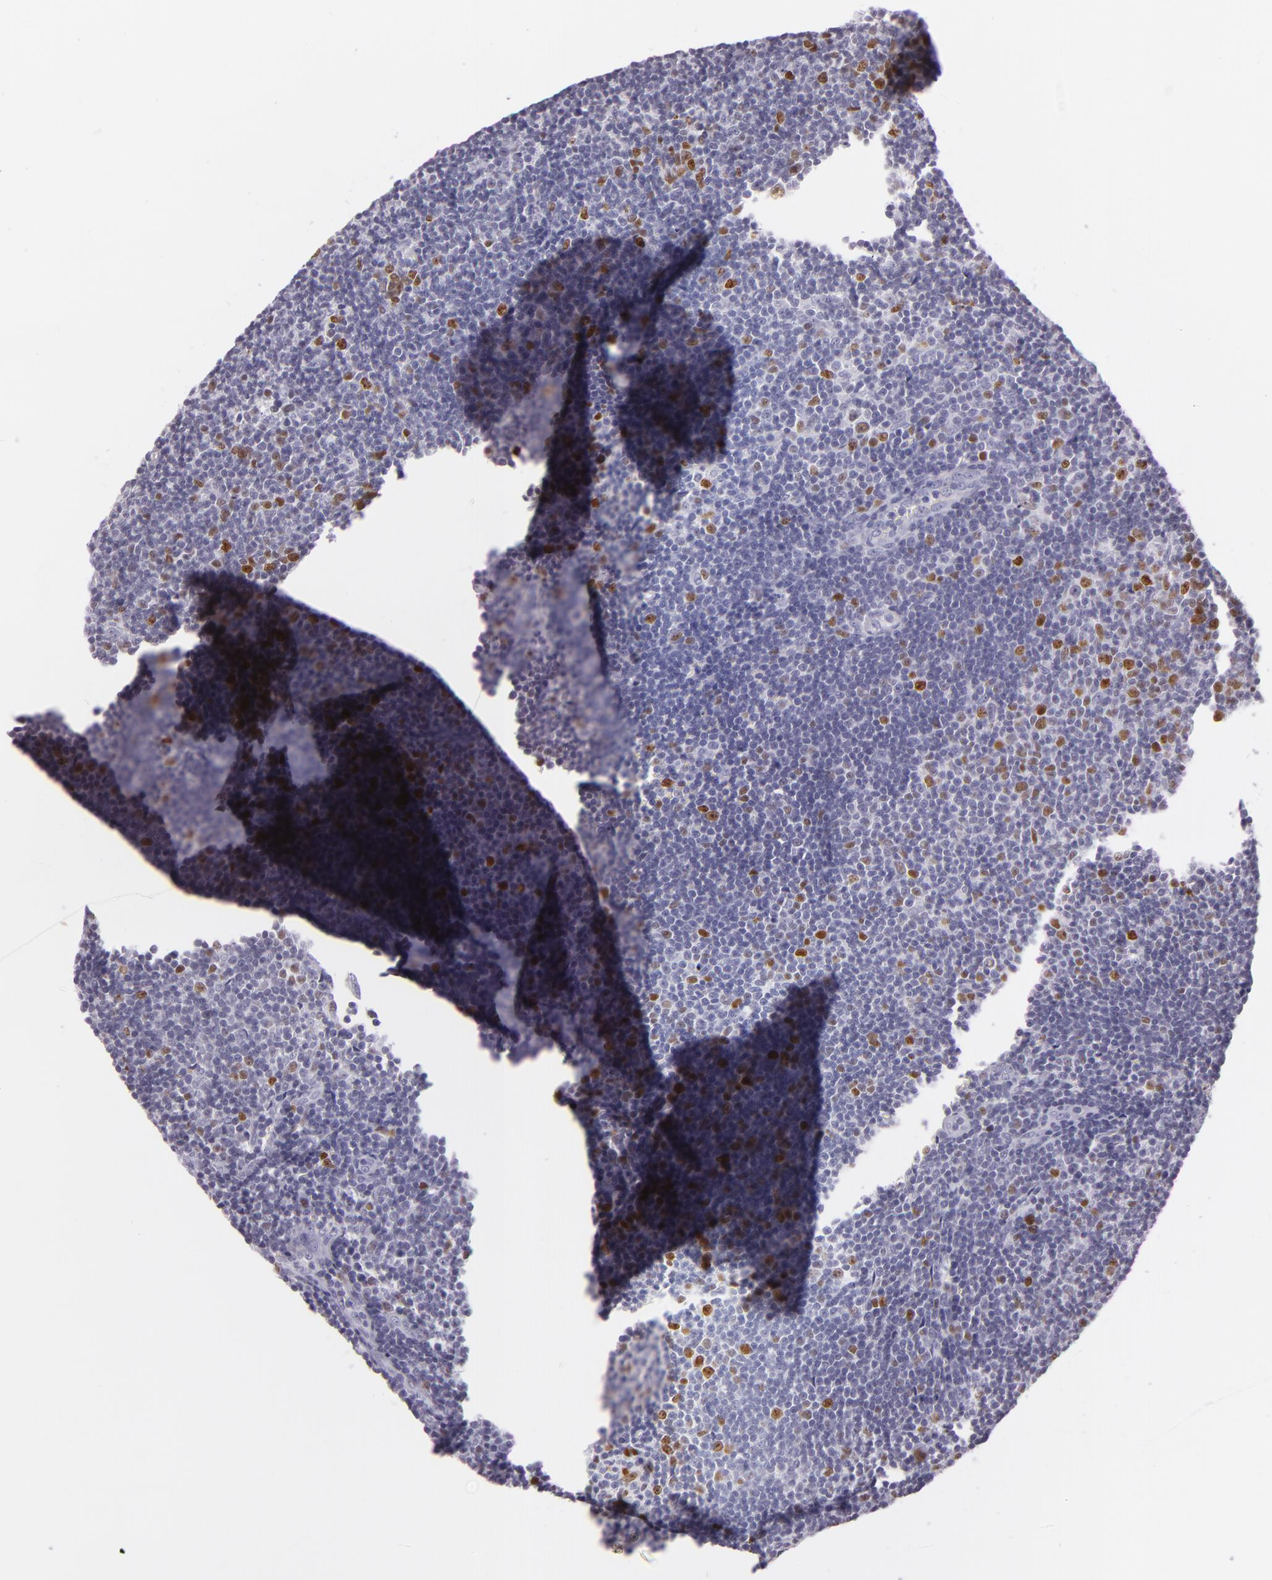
{"staining": {"intensity": "moderate", "quantity": "<25%", "location": "nuclear"}, "tissue": "lymphoma", "cell_type": "Tumor cells", "image_type": "cancer", "snomed": [{"axis": "morphology", "description": "Malignant lymphoma, non-Hodgkin's type, Low grade"}, {"axis": "topography", "description": "Lymph node"}], "caption": "There is low levels of moderate nuclear positivity in tumor cells of lymphoma, as demonstrated by immunohistochemical staining (brown color).", "gene": "MCM3", "patient": {"sex": "male", "age": 49}}